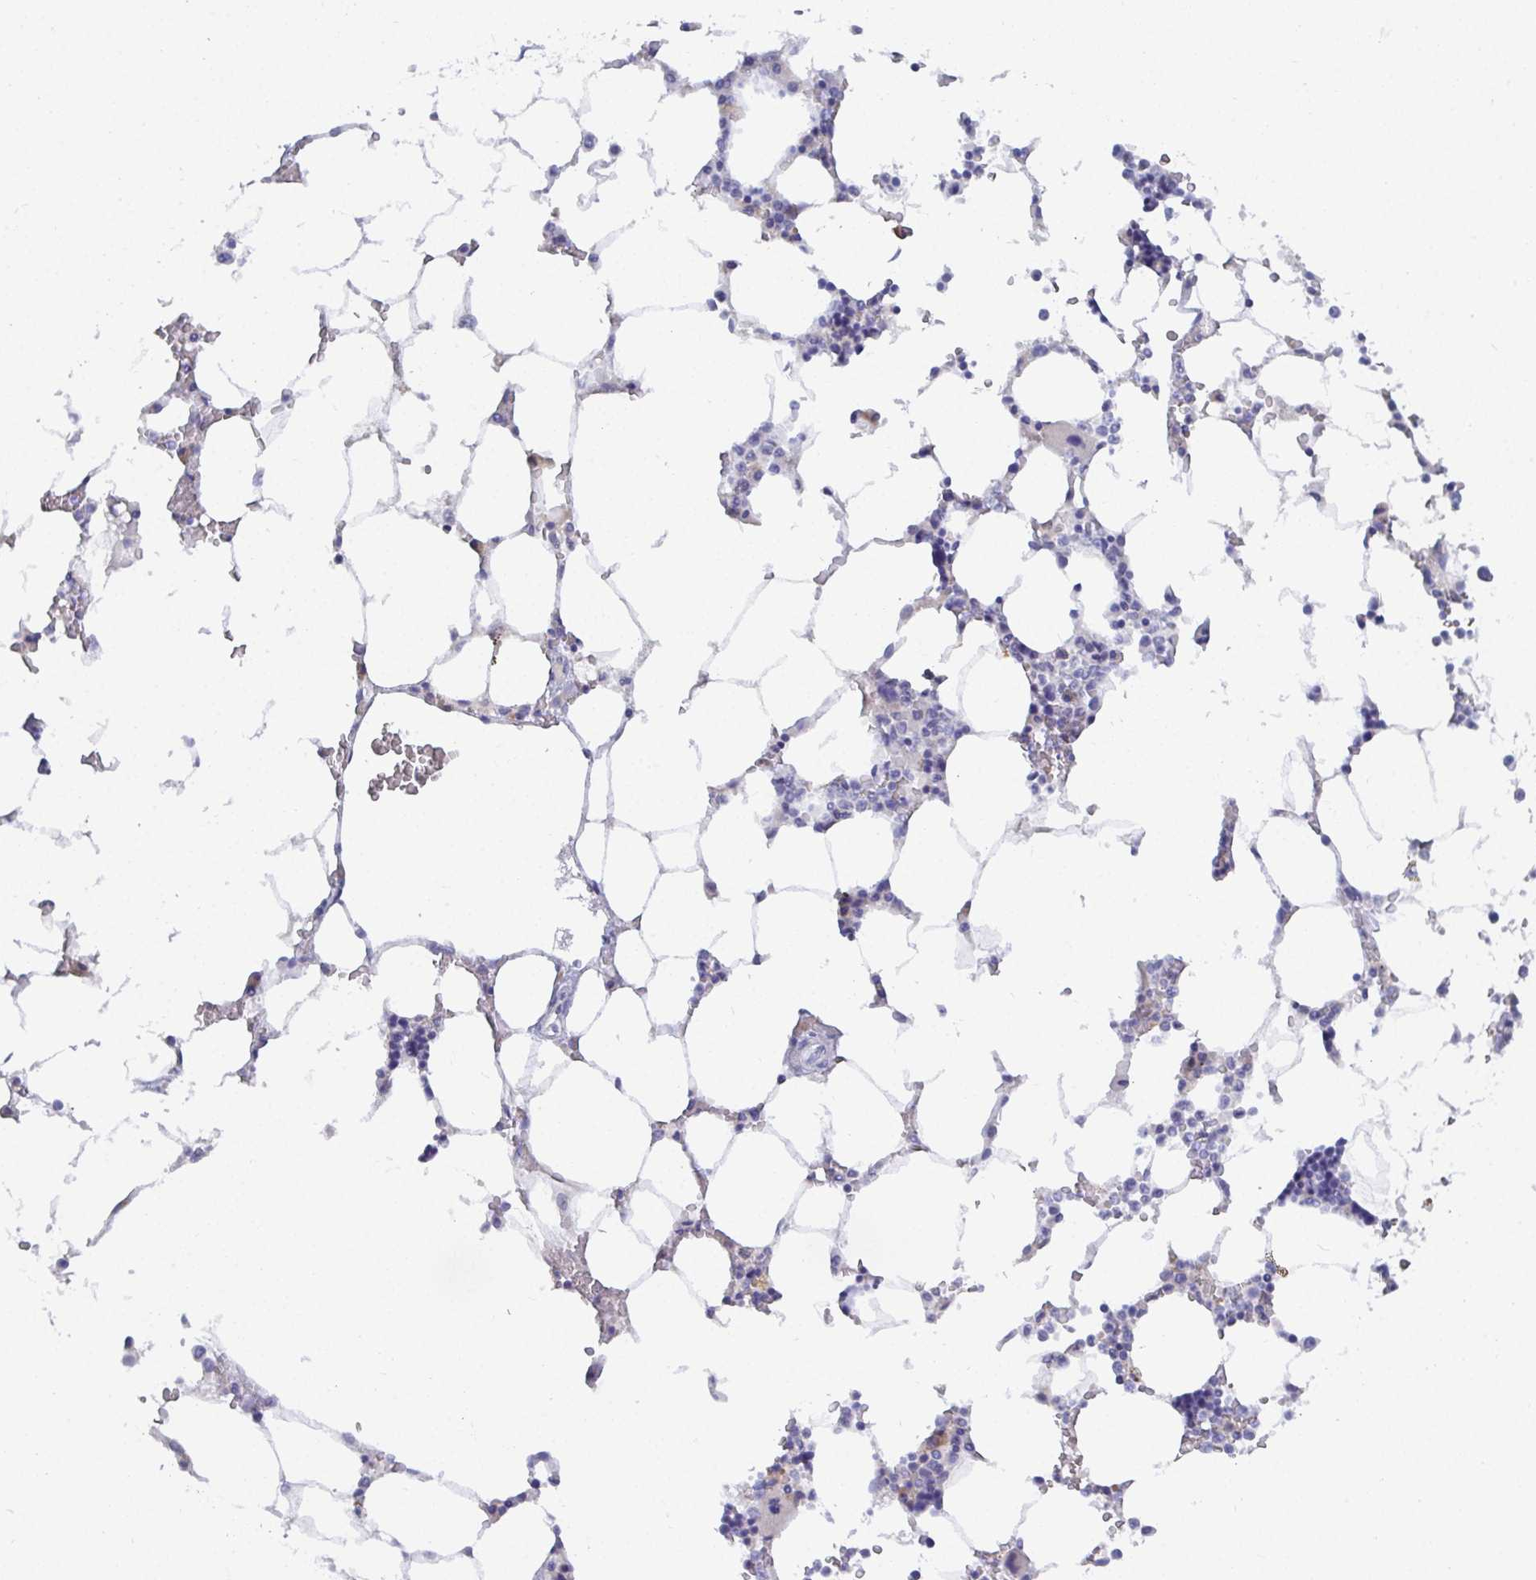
{"staining": {"intensity": "negative", "quantity": "none", "location": "none"}, "tissue": "bone marrow", "cell_type": "Hematopoietic cells", "image_type": "normal", "snomed": [{"axis": "morphology", "description": "Normal tissue, NOS"}, {"axis": "topography", "description": "Bone marrow"}], "caption": "IHC of benign human bone marrow reveals no positivity in hematopoietic cells.", "gene": "TMEM241", "patient": {"sex": "male", "age": 64}}